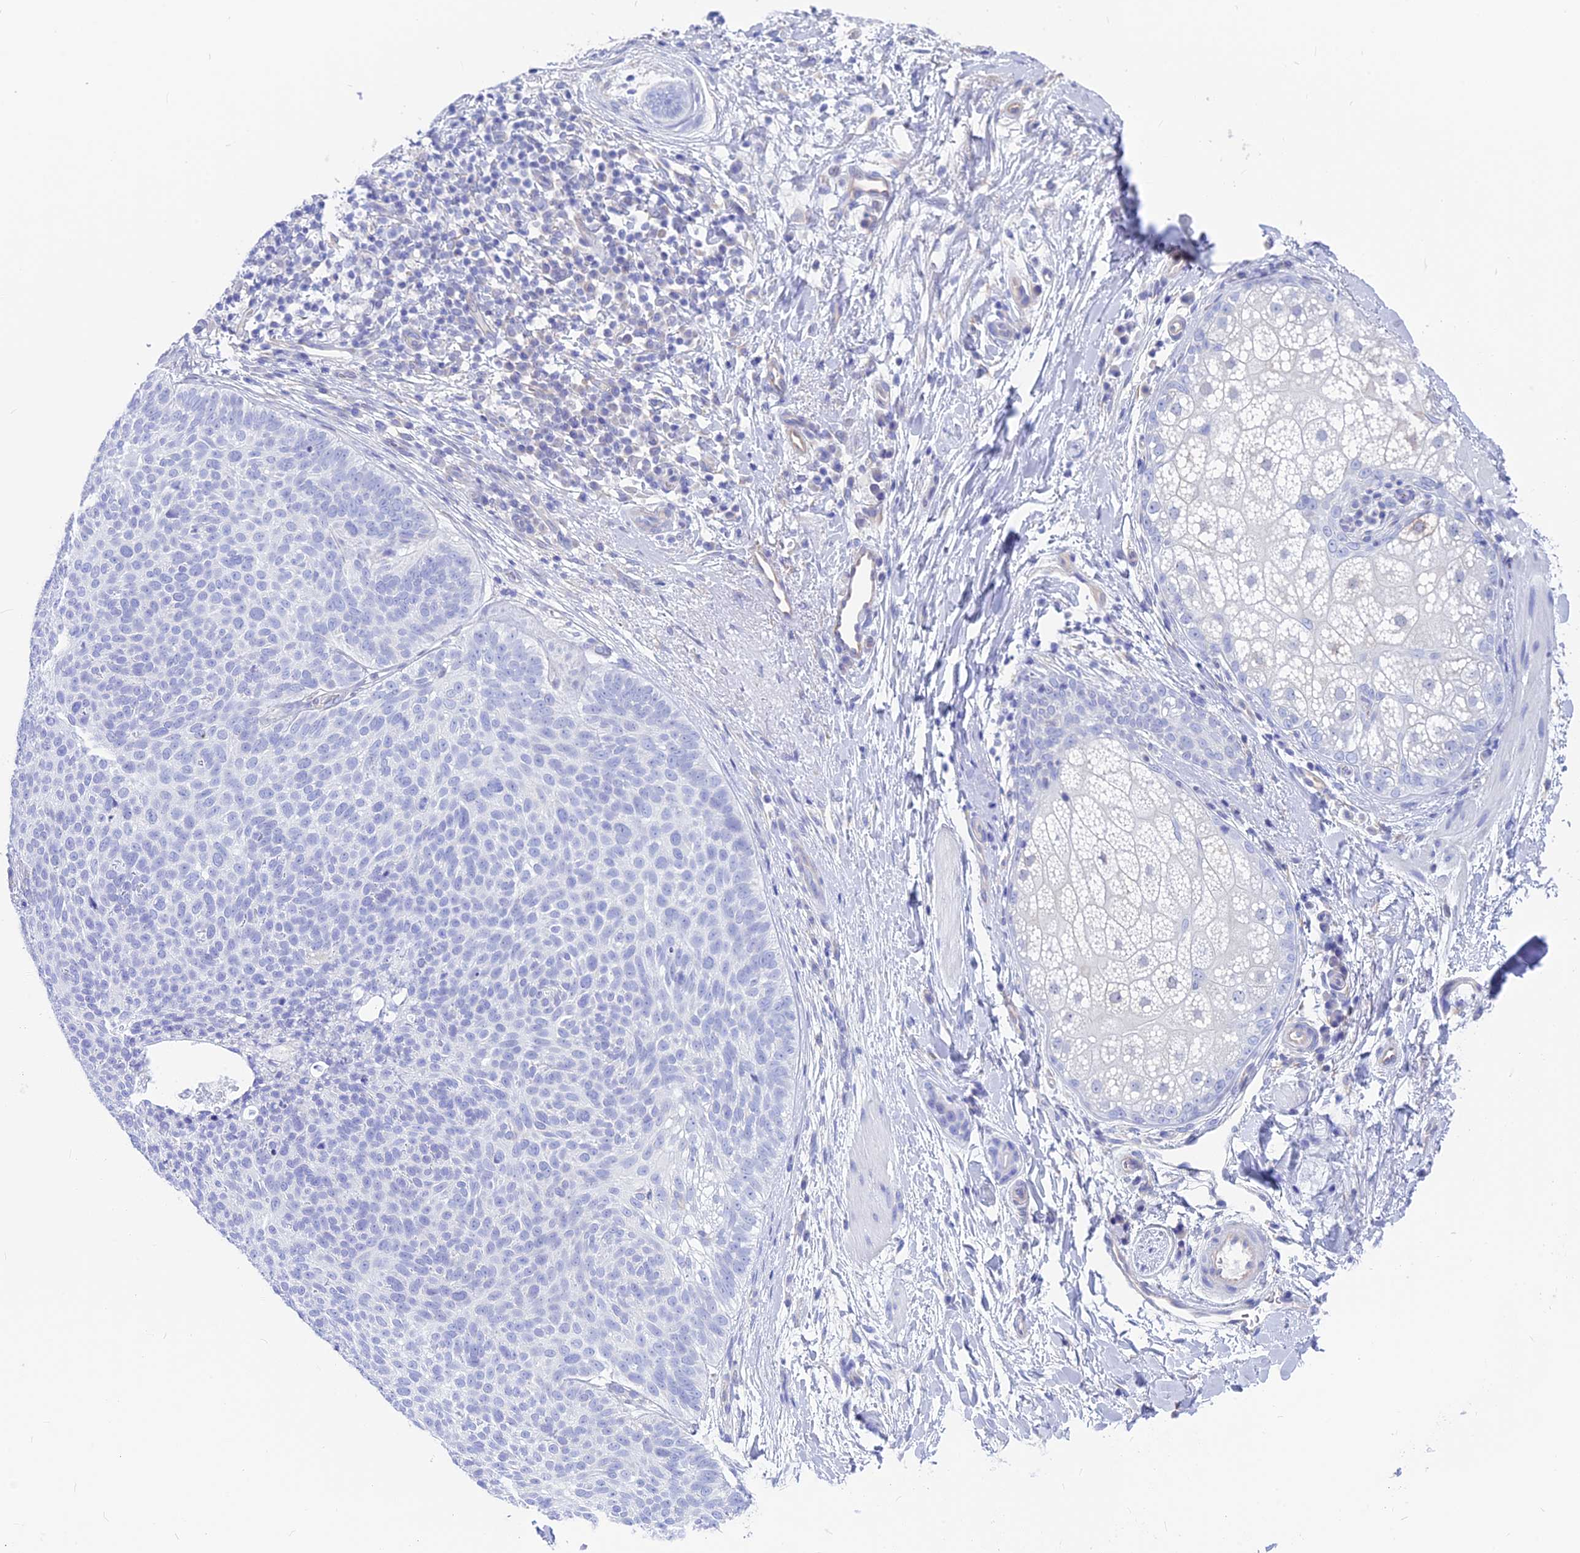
{"staining": {"intensity": "negative", "quantity": "none", "location": "none"}, "tissue": "skin cancer", "cell_type": "Tumor cells", "image_type": "cancer", "snomed": [{"axis": "morphology", "description": "Basal cell carcinoma"}, {"axis": "topography", "description": "Skin"}], "caption": "A high-resolution micrograph shows immunohistochemistry staining of skin cancer, which demonstrates no significant expression in tumor cells.", "gene": "GNGT2", "patient": {"sex": "male", "age": 85}}